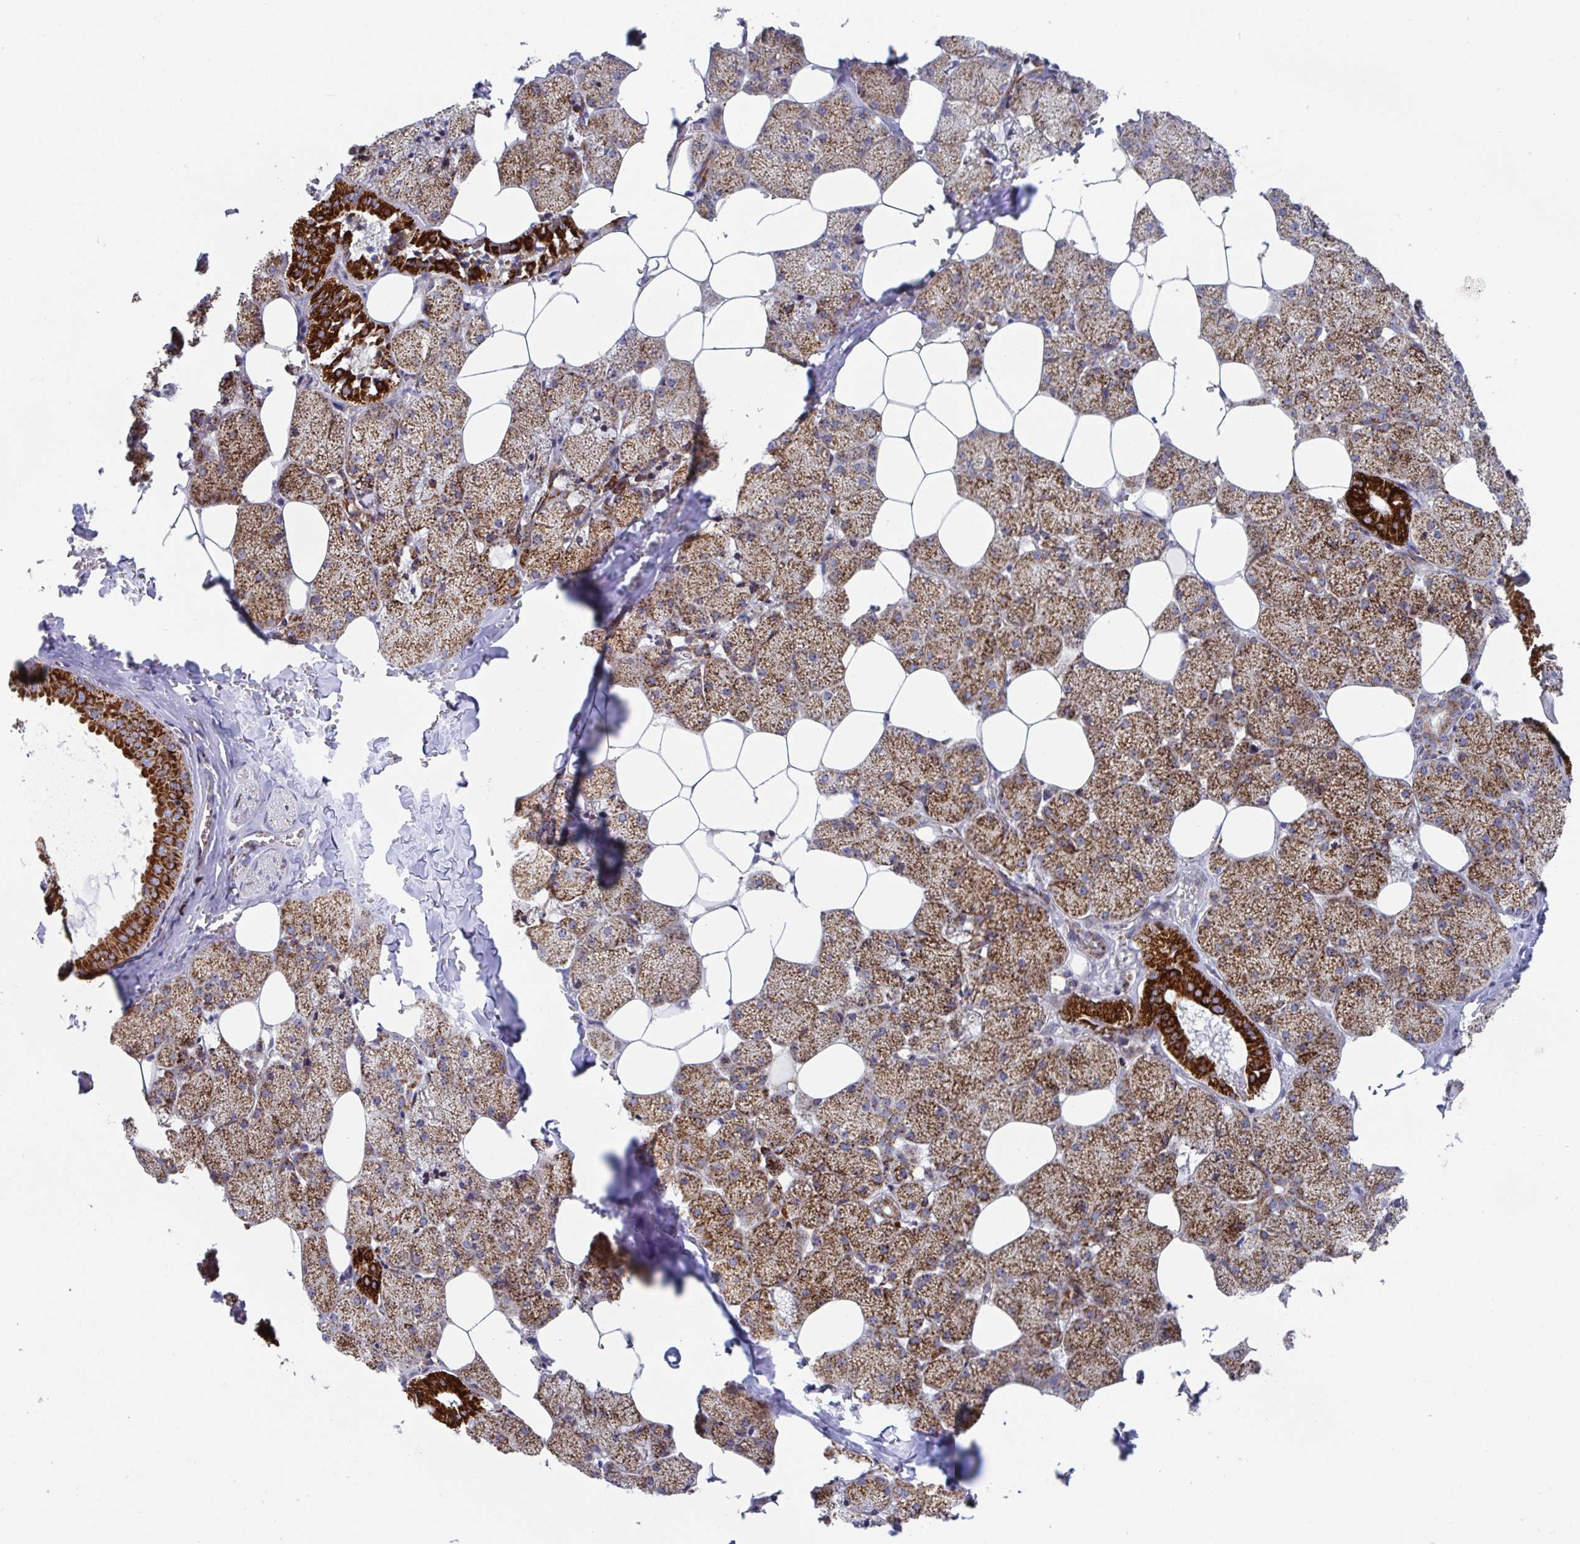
{"staining": {"intensity": "strong", "quantity": ">75%", "location": "cytoplasmic/membranous"}, "tissue": "salivary gland", "cell_type": "Glandular cells", "image_type": "normal", "snomed": [{"axis": "morphology", "description": "Normal tissue, NOS"}, {"axis": "topography", "description": "Salivary gland"}, {"axis": "topography", "description": "Peripheral nerve tissue"}], "caption": "Immunohistochemical staining of unremarkable human salivary gland shows strong cytoplasmic/membranous protein staining in approximately >75% of glandular cells. (IHC, brightfield microscopy, high magnification).", "gene": "ATP5MJ", "patient": {"sex": "male", "age": 38}}